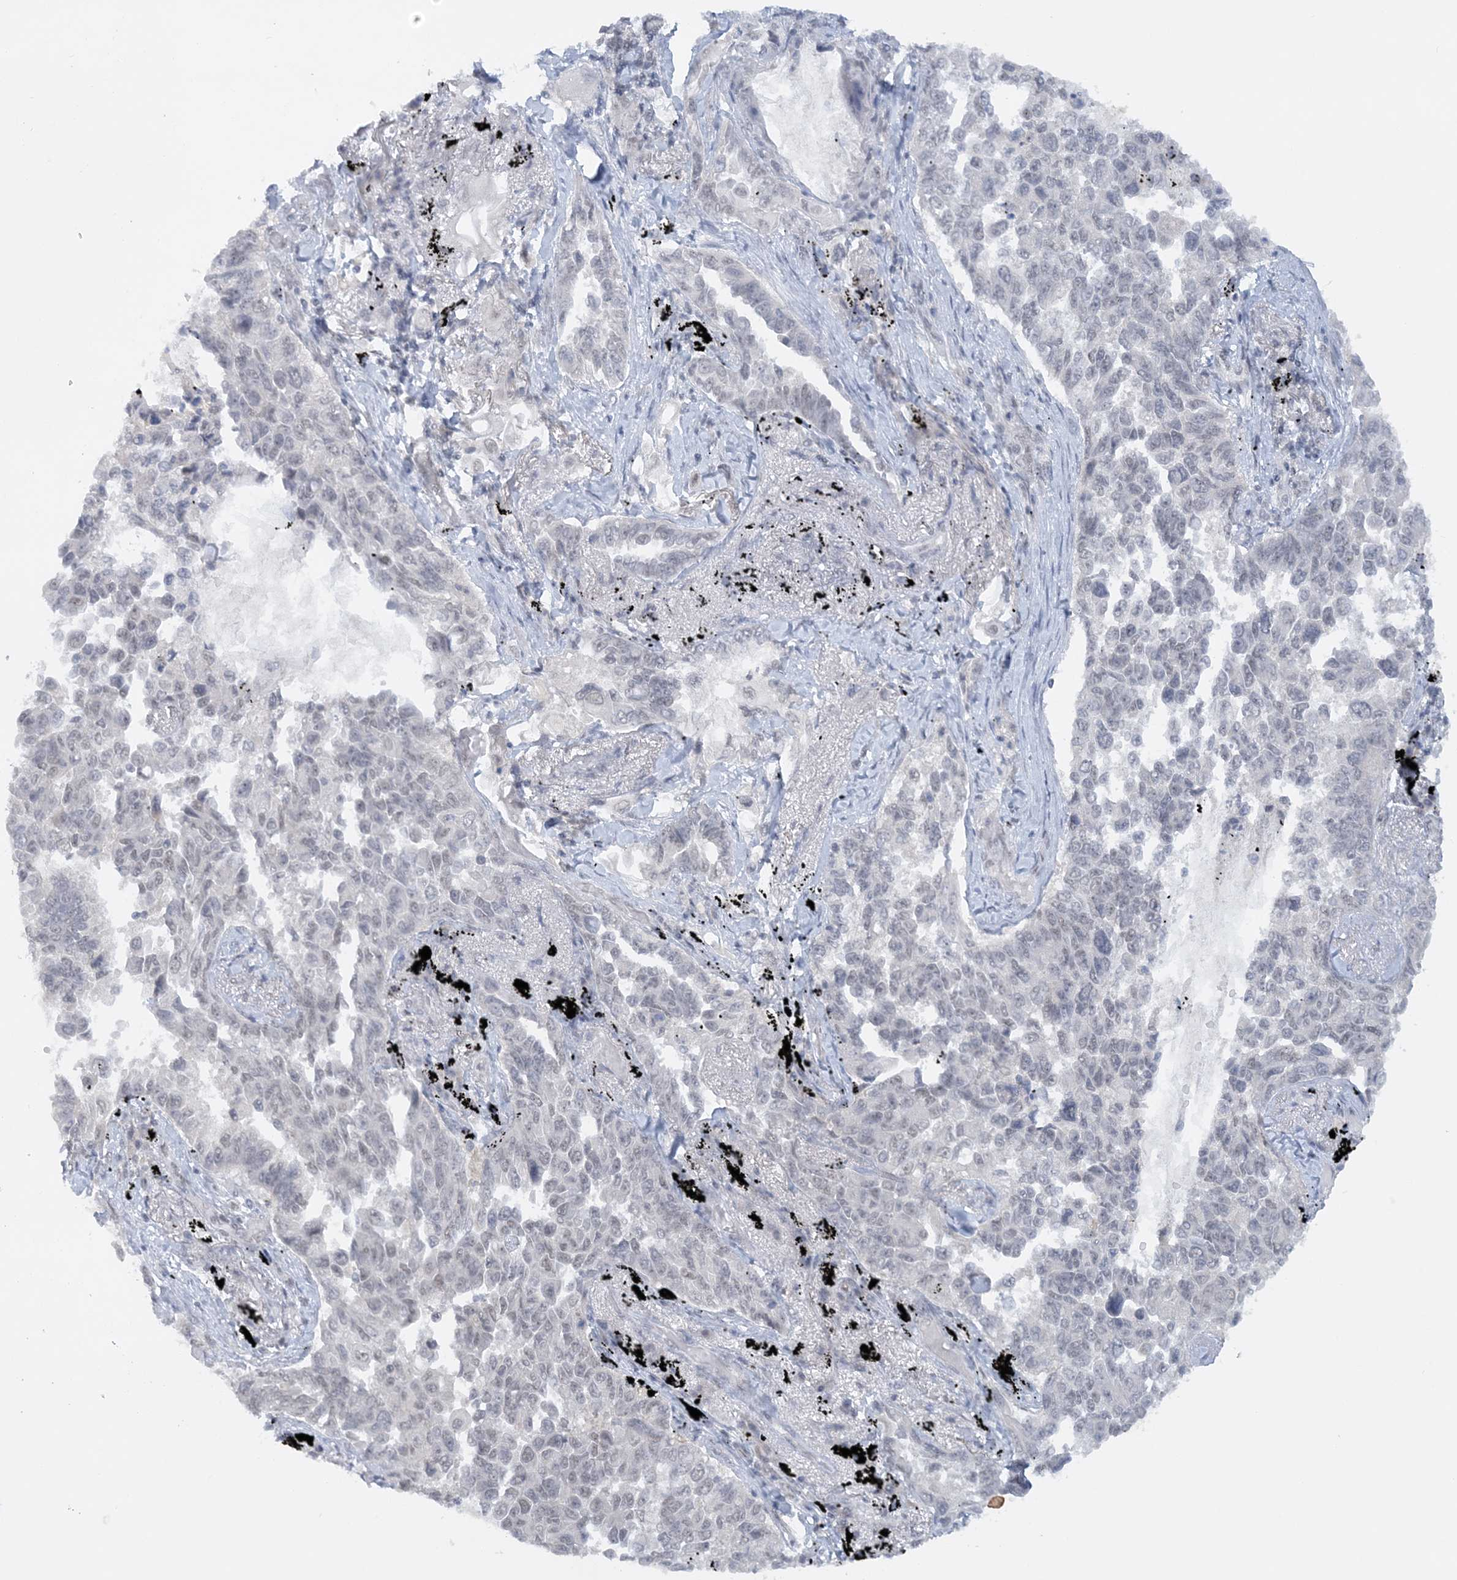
{"staining": {"intensity": "negative", "quantity": "none", "location": "none"}, "tissue": "lung cancer", "cell_type": "Tumor cells", "image_type": "cancer", "snomed": [{"axis": "morphology", "description": "Adenocarcinoma, NOS"}, {"axis": "topography", "description": "Lung"}], "caption": "The histopathology image exhibits no staining of tumor cells in lung cancer (adenocarcinoma).", "gene": "KMT2D", "patient": {"sex": "female", "age": 67}}